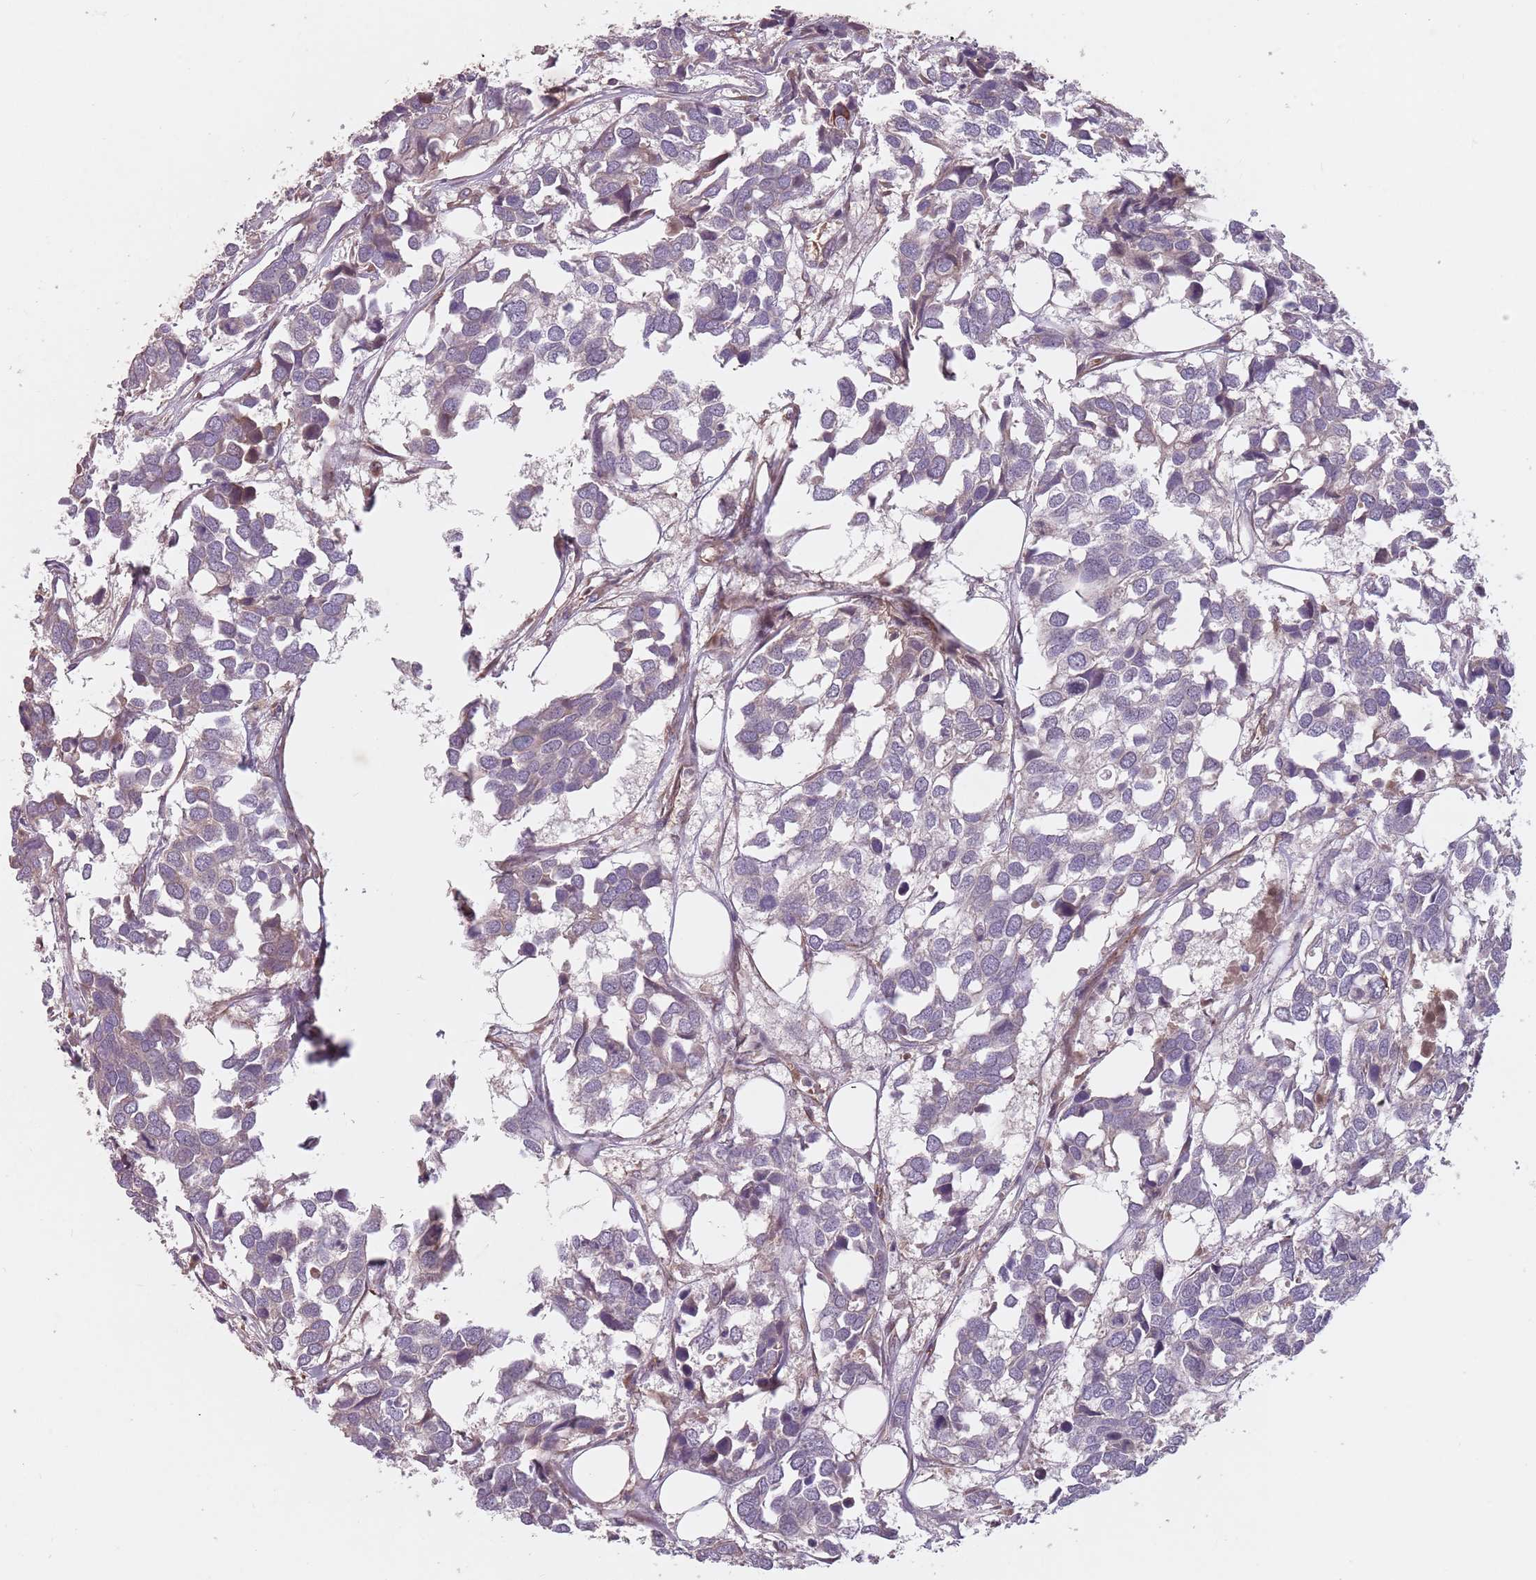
{"staining": {"intensity": "negative", "quantity": "none", "location": "none"}, "tissue": "breast cancer", "cell_type": "Tumor cells", "image_type": "cancer", "snomed": [{"axis": "morphology", "description": "Duct carcinoma"}, {"axis": "topography", "description": "Breast"}], "caption": "Immunohistochemistry (IHC) of human breast infiltrating ductal carcinoma shows no staining in tumor cells.", "gene": "GPR180", "patient": {"sex": "female", "age": 83}}